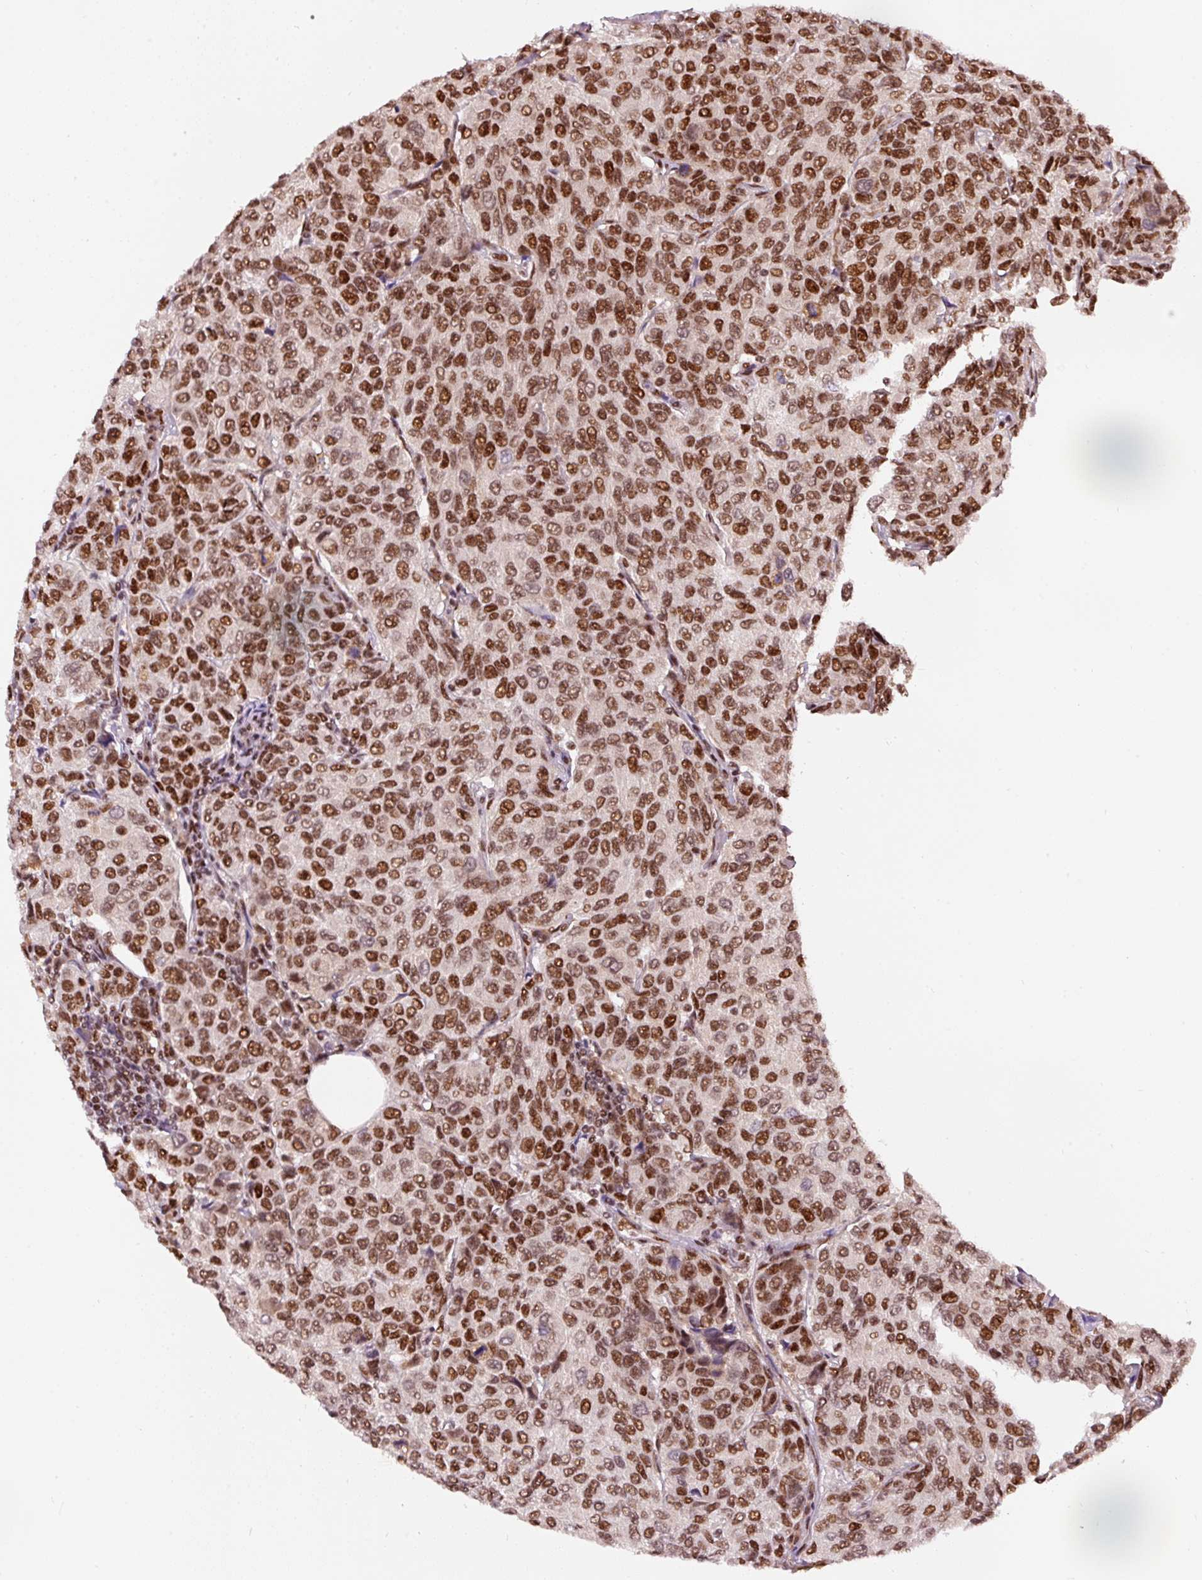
{"staining": {"intensity": "strong", "quantity": ">75%", "location": "nuclear"}, "tissue": "breast cancer", "cell_type": "Tumor cells", "image_type": "cancer", "snomed": [{"axis": "morphology", "description": "Duct carcinoma"}, {"axis": "topography", "description": "Breast"}], "caption": "Human breast intraductal carcinoma stained with a protein marker reveals strong staining in tumor cells.", "gene": "HNRNPC", "patient": {"sex": "female", "age": 55}}